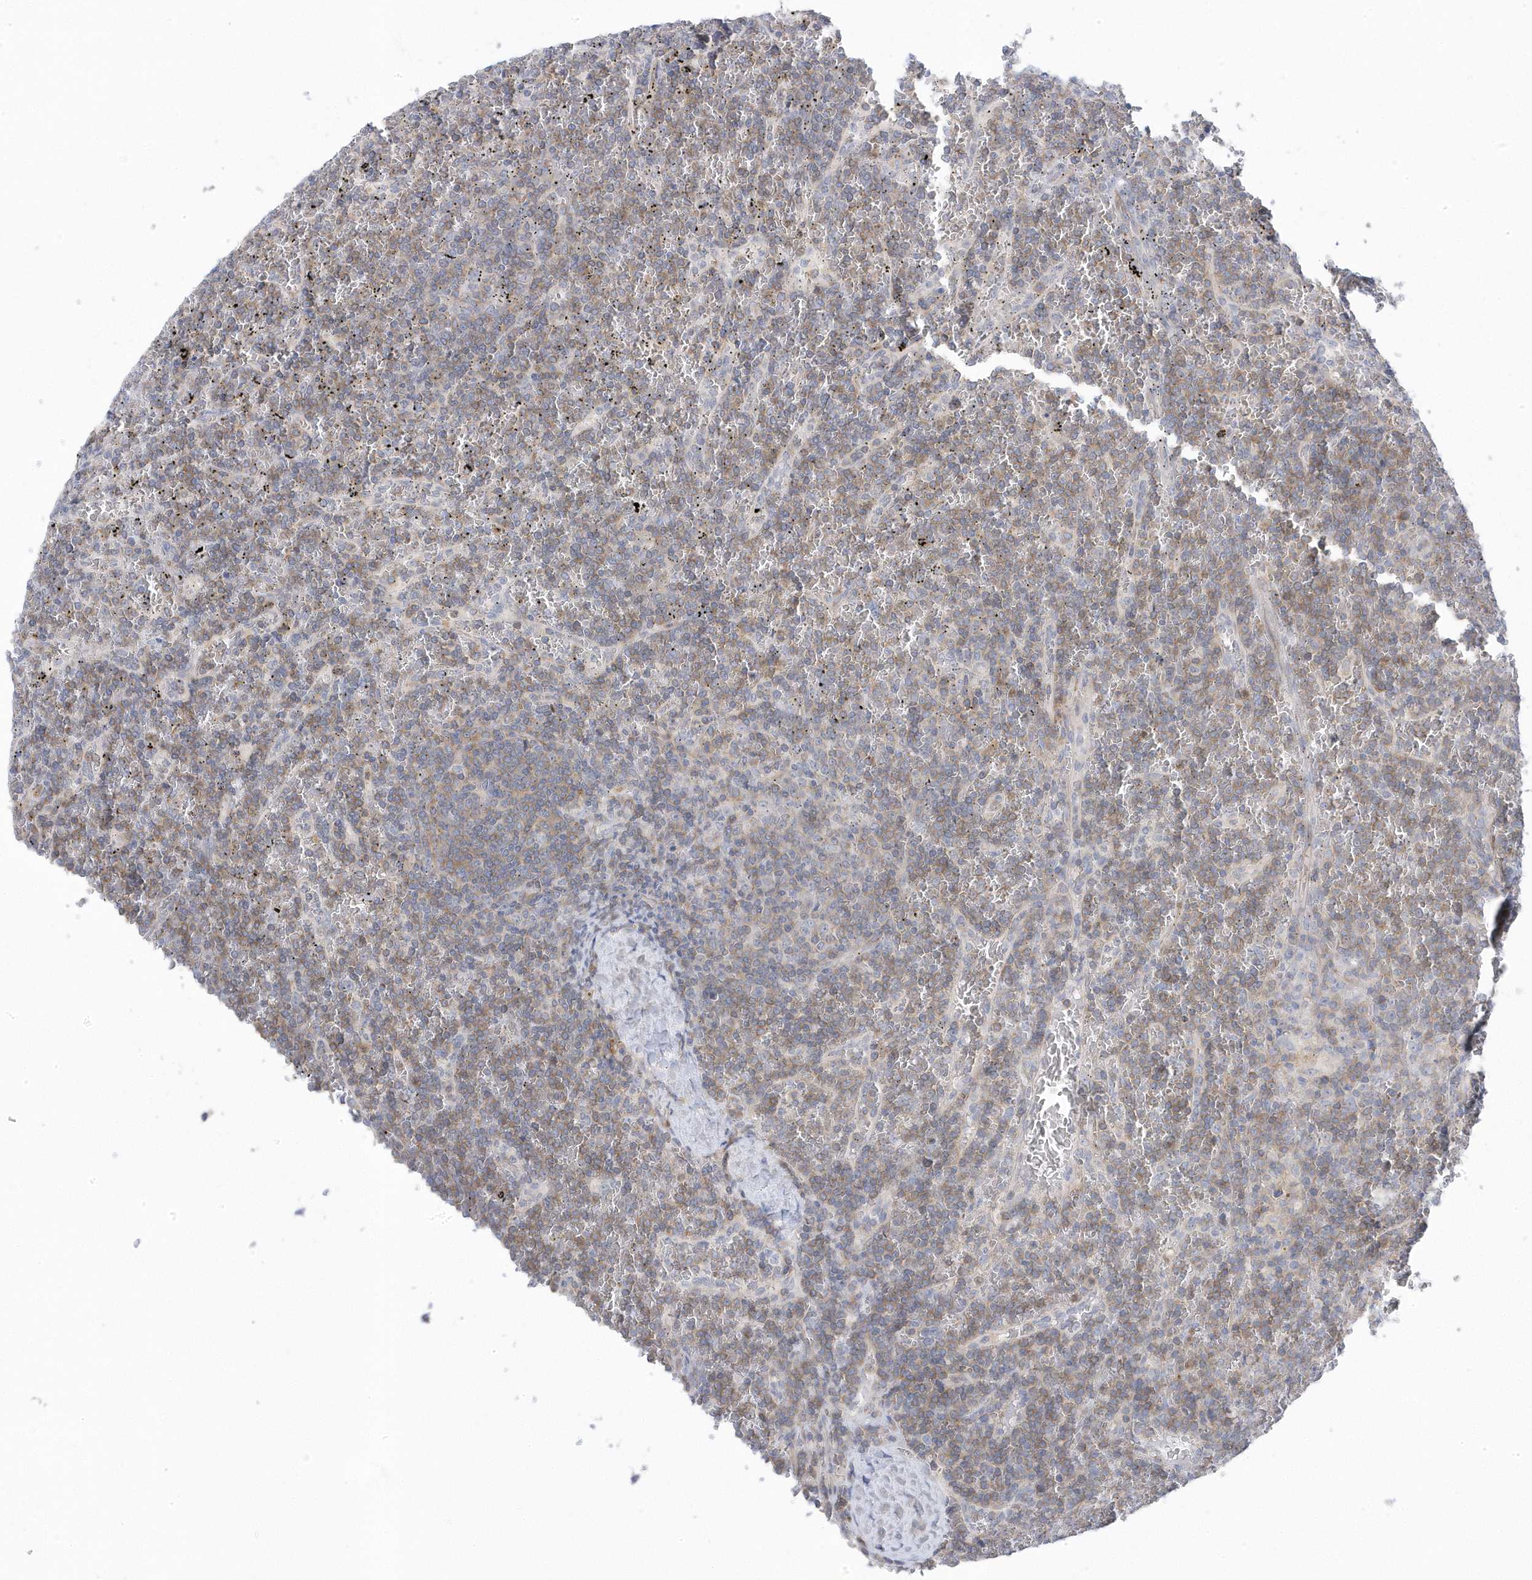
{"staining": {"intensity": "weak", "quantity": "25%-75%", "location": "cytoplasmic/membranous"}, "tissue": "lymphoma", "cell_type": "Tumor cells", "image_type": "cancer", "snomed": [{"axis": "morphology", "description": "Malignant lymphoma, non-Hodgkin's type, Low grade"}, {"axis": "topography", "description": "Spleen"}], "caption": "Protein analysis of malignant lymphoma, non-Hodgkin's type (low-grade) tissue demonstrates weak cytoplasmic/membranous expression in about 25%-75% of tumor cells.", "gene": "ANAPC1", "patient": {"sex": "female", "age": 19}}